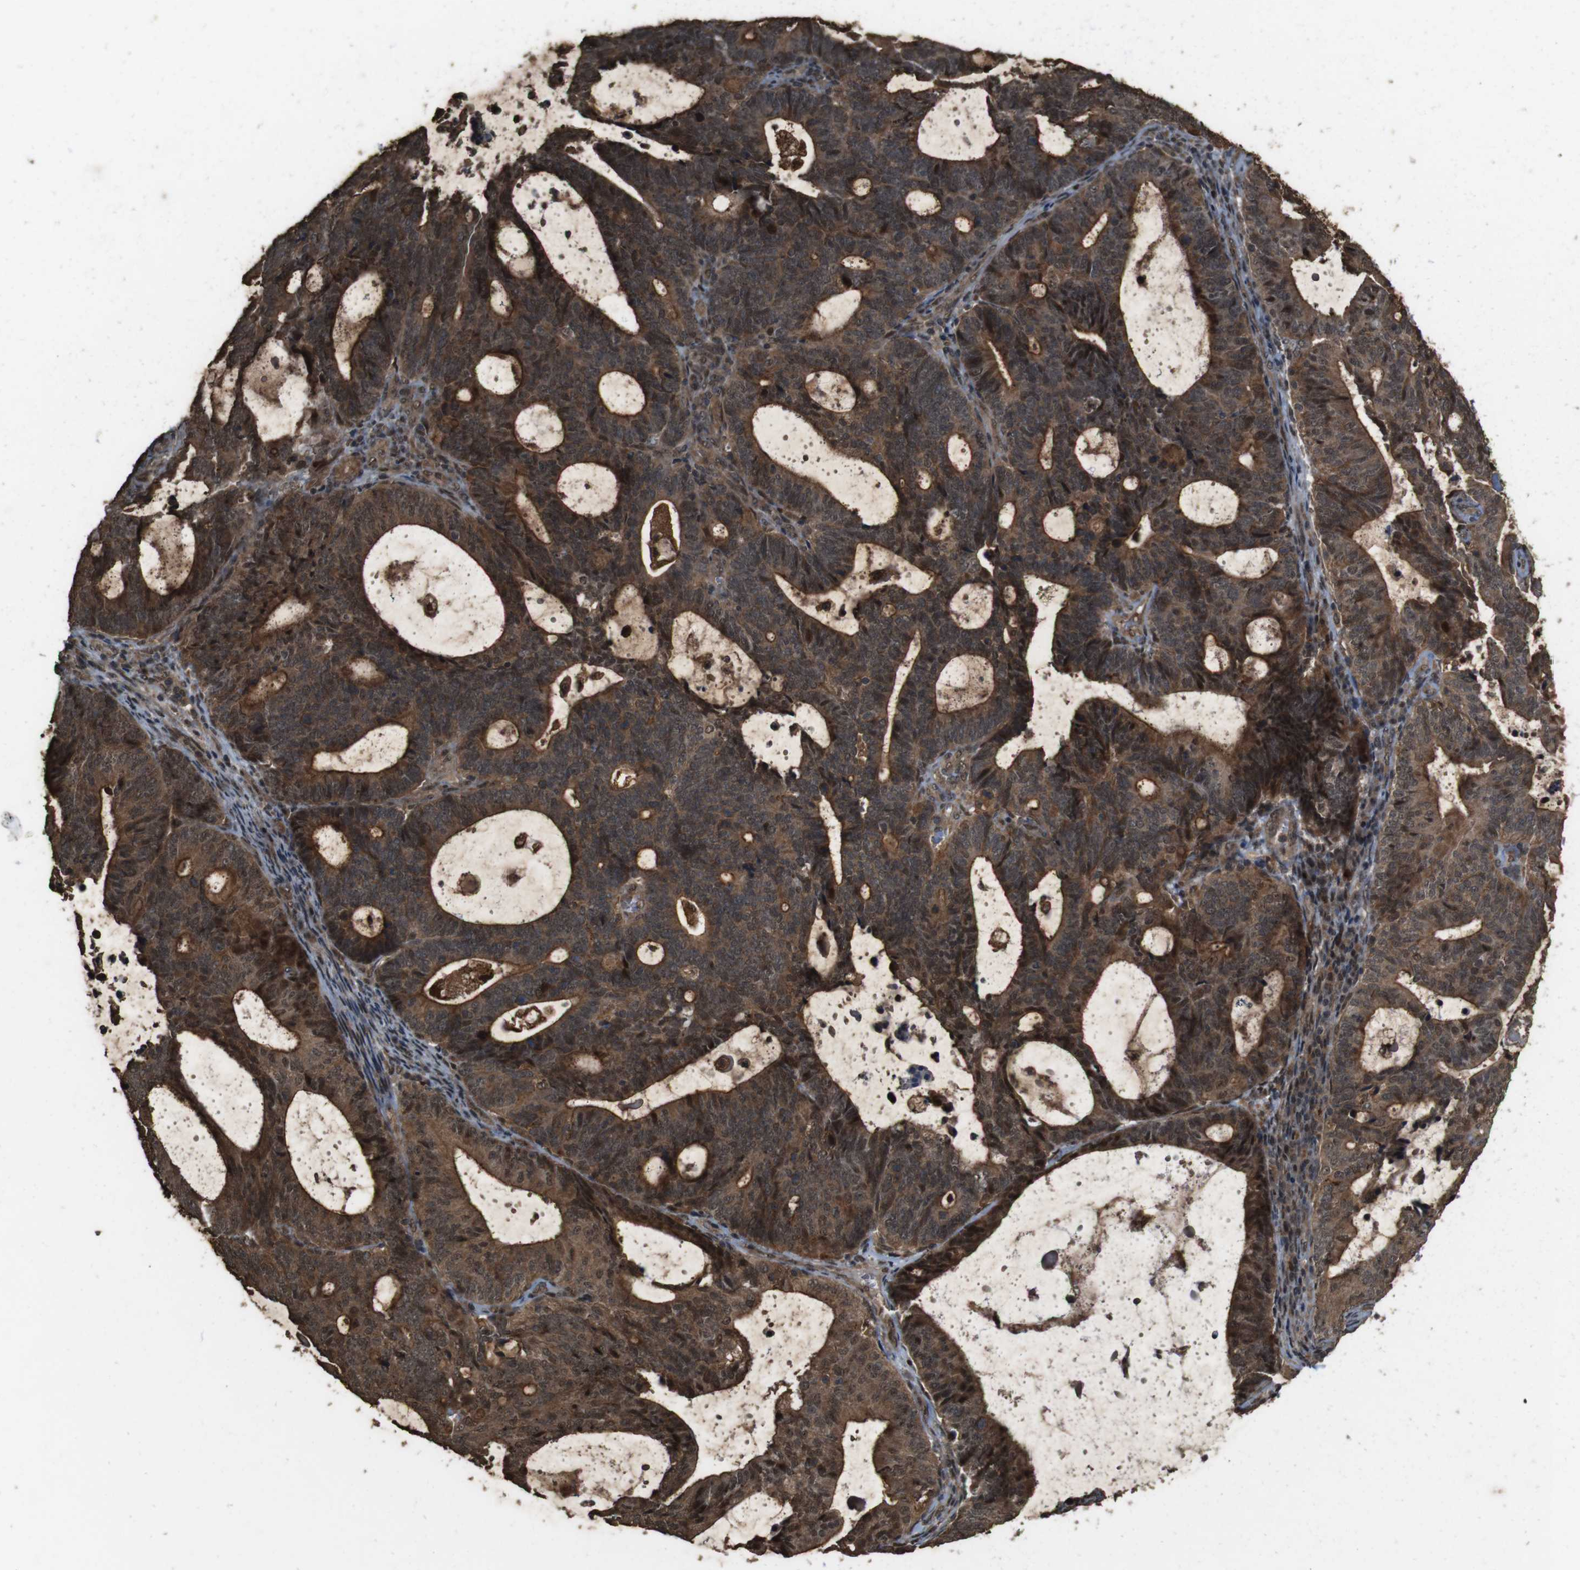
{"staining": {"intensity": "strong", "quantity": ">75%", "location": "cytoplasmic/membranous,nuclear"}, "tissue": "endometrial cancer", "cell_type": "Tumor cells", "image_type": "cancer", "snomed": [{"axis": "morphology", "description": "Adenocarcinoma, NOS"}, {"axis": "topography", "description": "Uterus"}], "caption": "Immunohistochemical staining of endometrial cancer (adenocarcinoma) reveals high levels of strong cytoplasmic/membranous and nuclear protein positivity in about >75% of tumor cells.", "gene": "CDC34", "patient": {"sex": "female", "age": 83}}